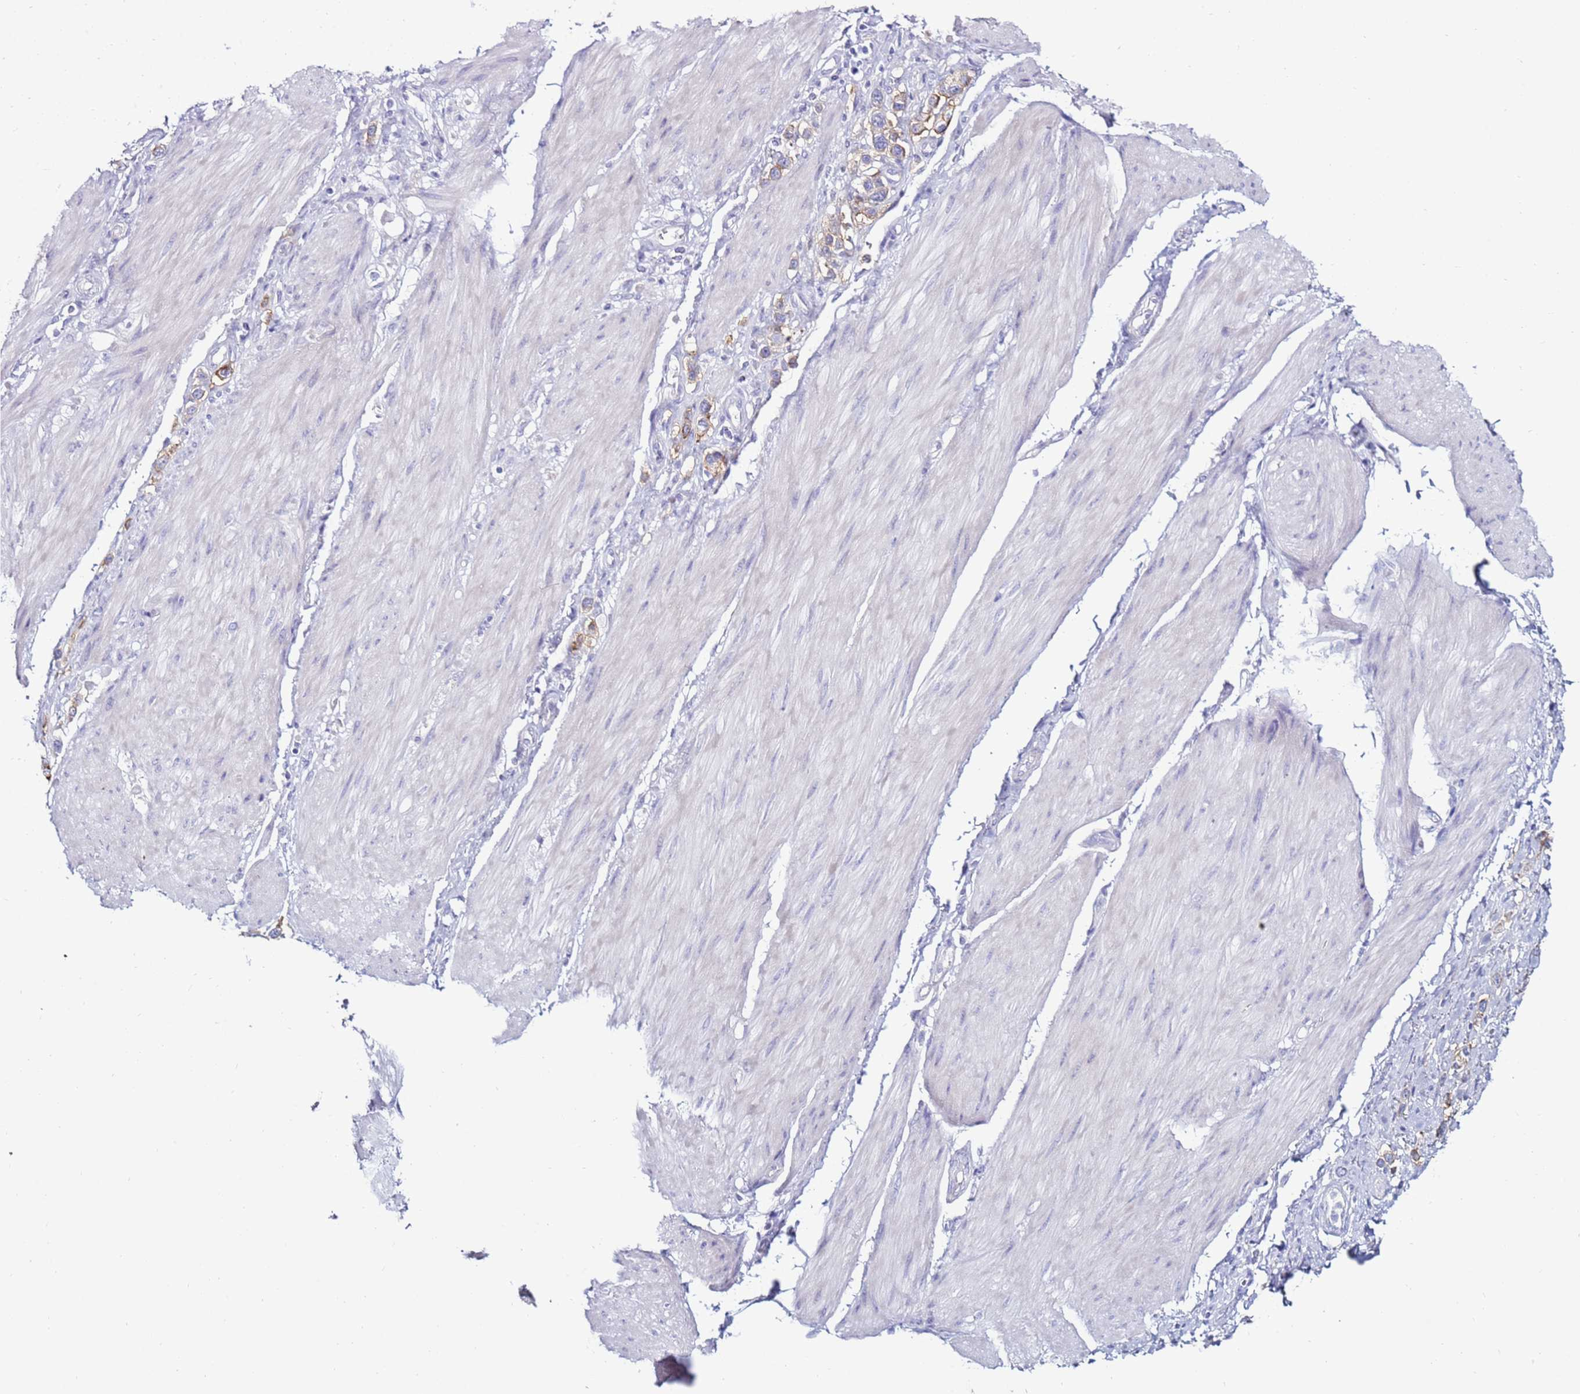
{"staining": {"intensity": "moderate", "quantity": ">75%", "location": "cytoplasmic/membranous"}, "tissue": "stomach cancer", "cell_type": "Tumor cells", "image_type": "cancer", "snomed": [{"axis": "morphology", "description": "Adenocarcinoma, NOS"}, {"axis": "topography", "description": "Stomach"}], "caption": "About >75% of tumor cells in human adenocarcinoma (stomach) demonstrate moderate cytoplasmic/membranous protein staining as visualized by brown immunohistochemical staining.", "gene": "GPN3", "patient": {"sex": "female", "age": 65}}